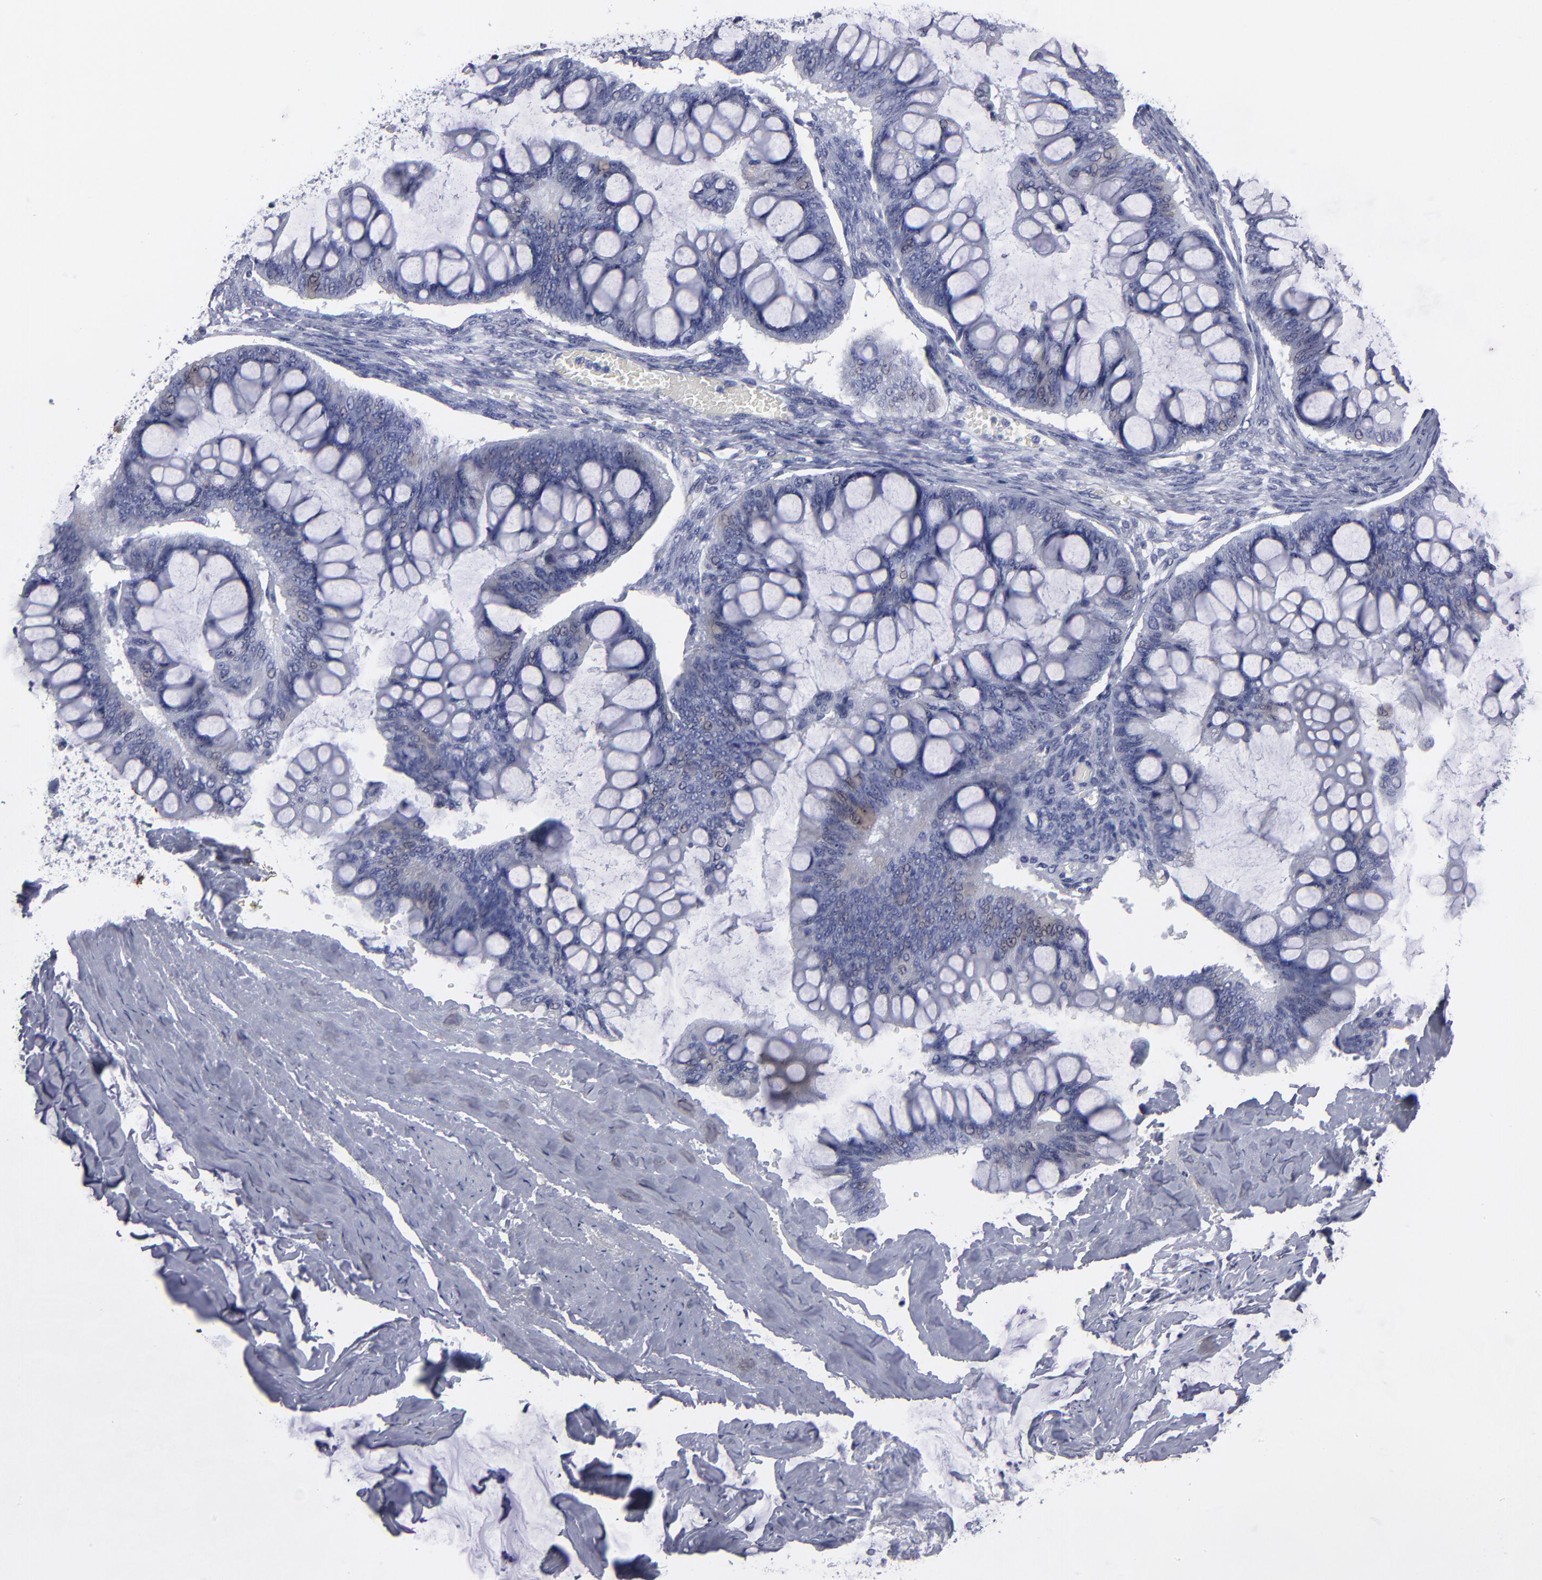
{"staining": {"intensity": "weak", "quantity": "<25%", "location": "cytoplasmic/membranous"}, "tissue": "ovarian cancer", "cell_type": "Tumor cells", "image_type": "cancer", "snomed": [{"axis": "morphology", "description": "Cystadenocarcinoma, mucinous, NOS"}, {"axis": "topography", "description": "Ovary"}], "caption": "The image demonstrates no significant positivity in tumor cells of ovarian mucinous cystadenocarcinoma.", "gene": "CADM3", "patient": {"sex": "female", "age": 73}}